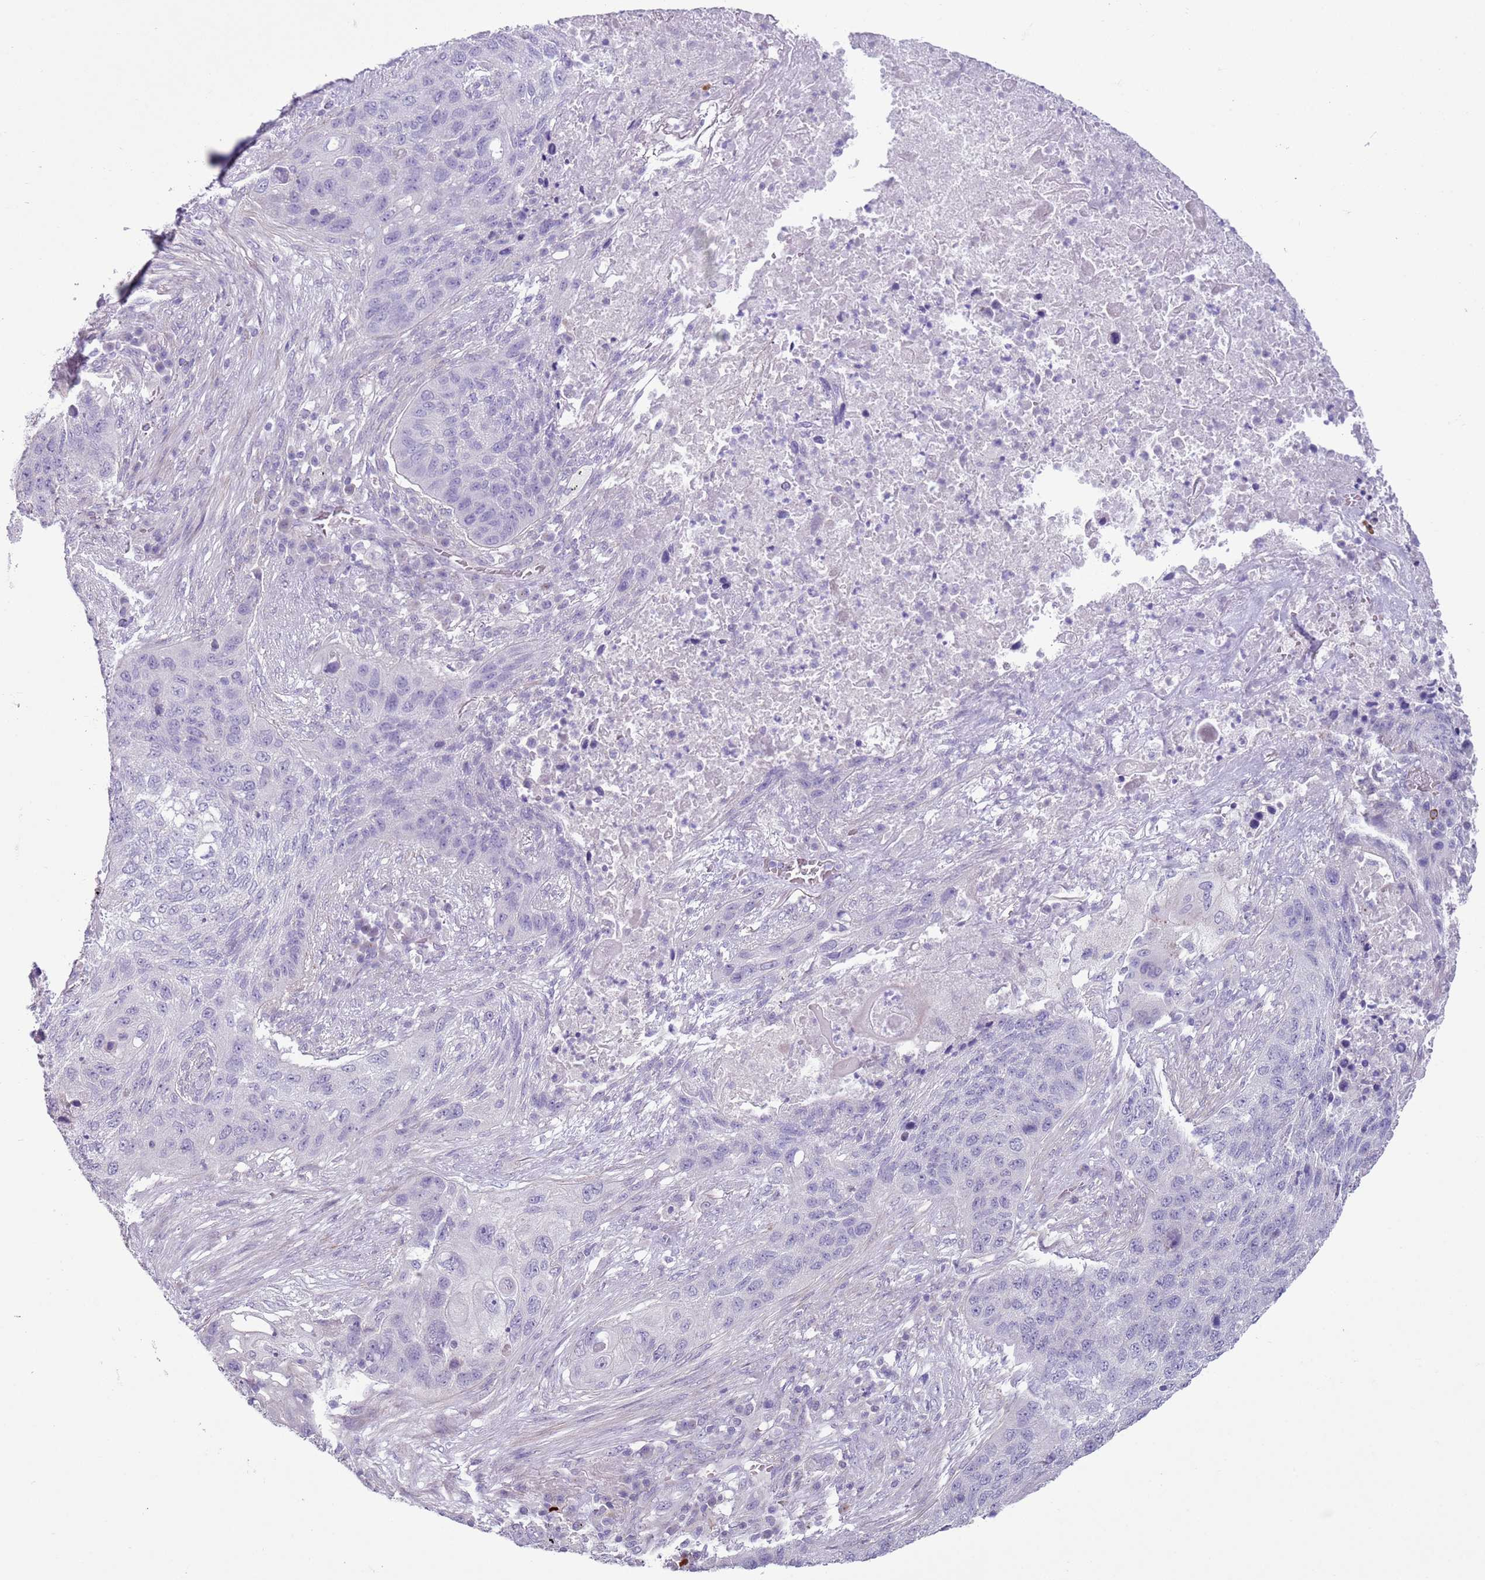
{"staining": {"intensity": "negative", "quantity": "none", "location": "none"}, "tissue": "lung cancer", "cell_type": "Tumor cells", "image_type": "cancer", "snomed": [{"axis": "morphology", "description": "Squamous cell carcinoma, NOS"}, {"axis": "topography", "description": "Lung"}], "caption": "Human lung squamous cell carcinoma stained for a protein using immunohistochemistry displays no positivity in tumor cells.", "gene": "ZNF239", "patient": {"sex": "female", "age": 63}}